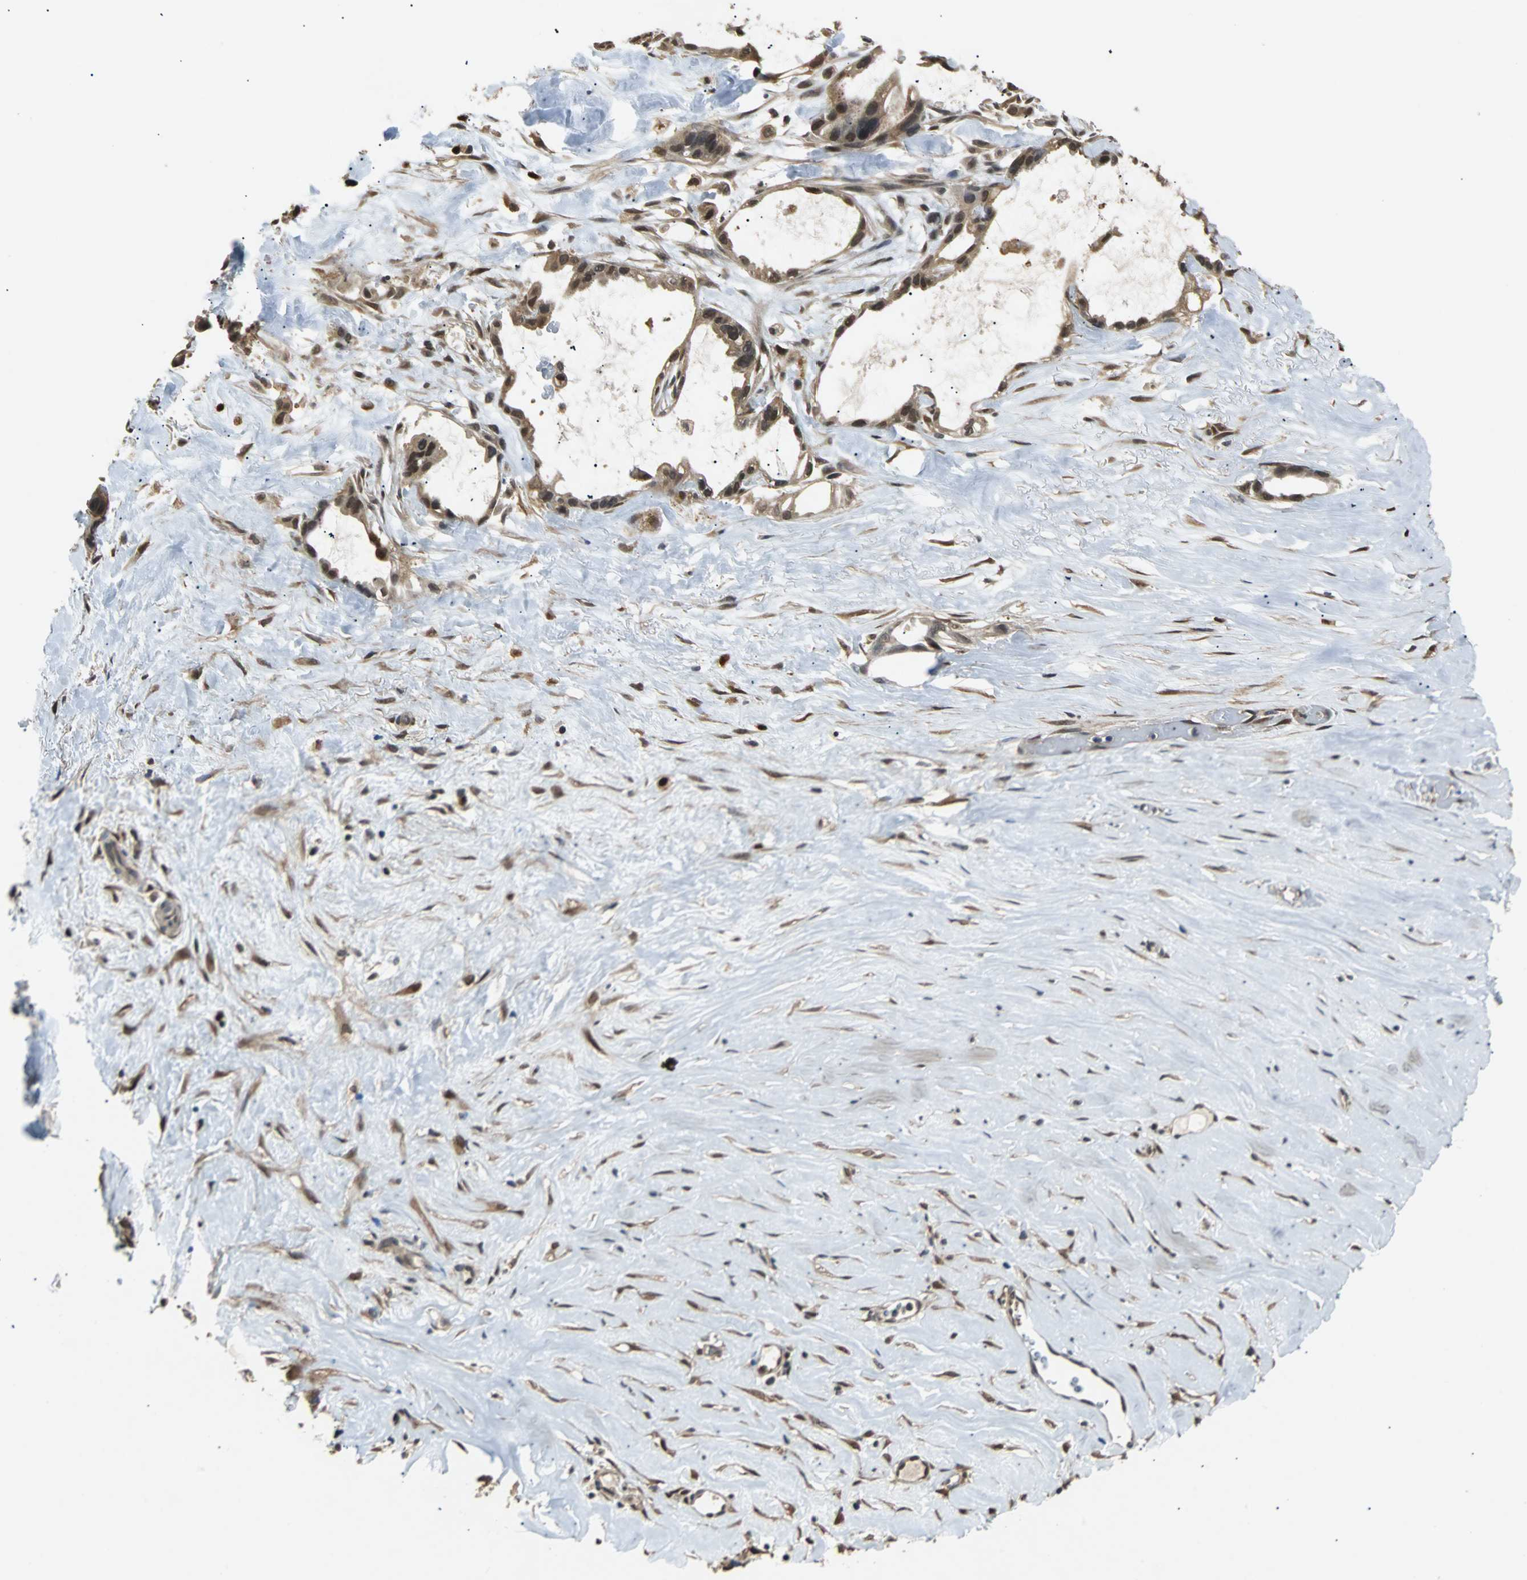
{"staining": {"intensity": "moderate", "quantity": ">75%", "location": "cytoplasmic/membranous,nuclear"}, "tissue": "liver cancer", "cell_type": "Tumor cells", "image_type": "cancer", "snomed": [{"axis": "morphology", "description": "Cholangiocarcinoma"}, {"axis": "topography", "description": "Liver"}], "caption": "Immunohistochemical staining of liver cancer (cholangiocarcinoma) displays medium levels of moderate cytoplasmic/membranous and nuclear protein staining in approximately >75% of tumor cells. (IHC, brightfield microscopy, high magnification).", "gene": "PRDX6", "patient": {"sex": "female", "age": 65}}